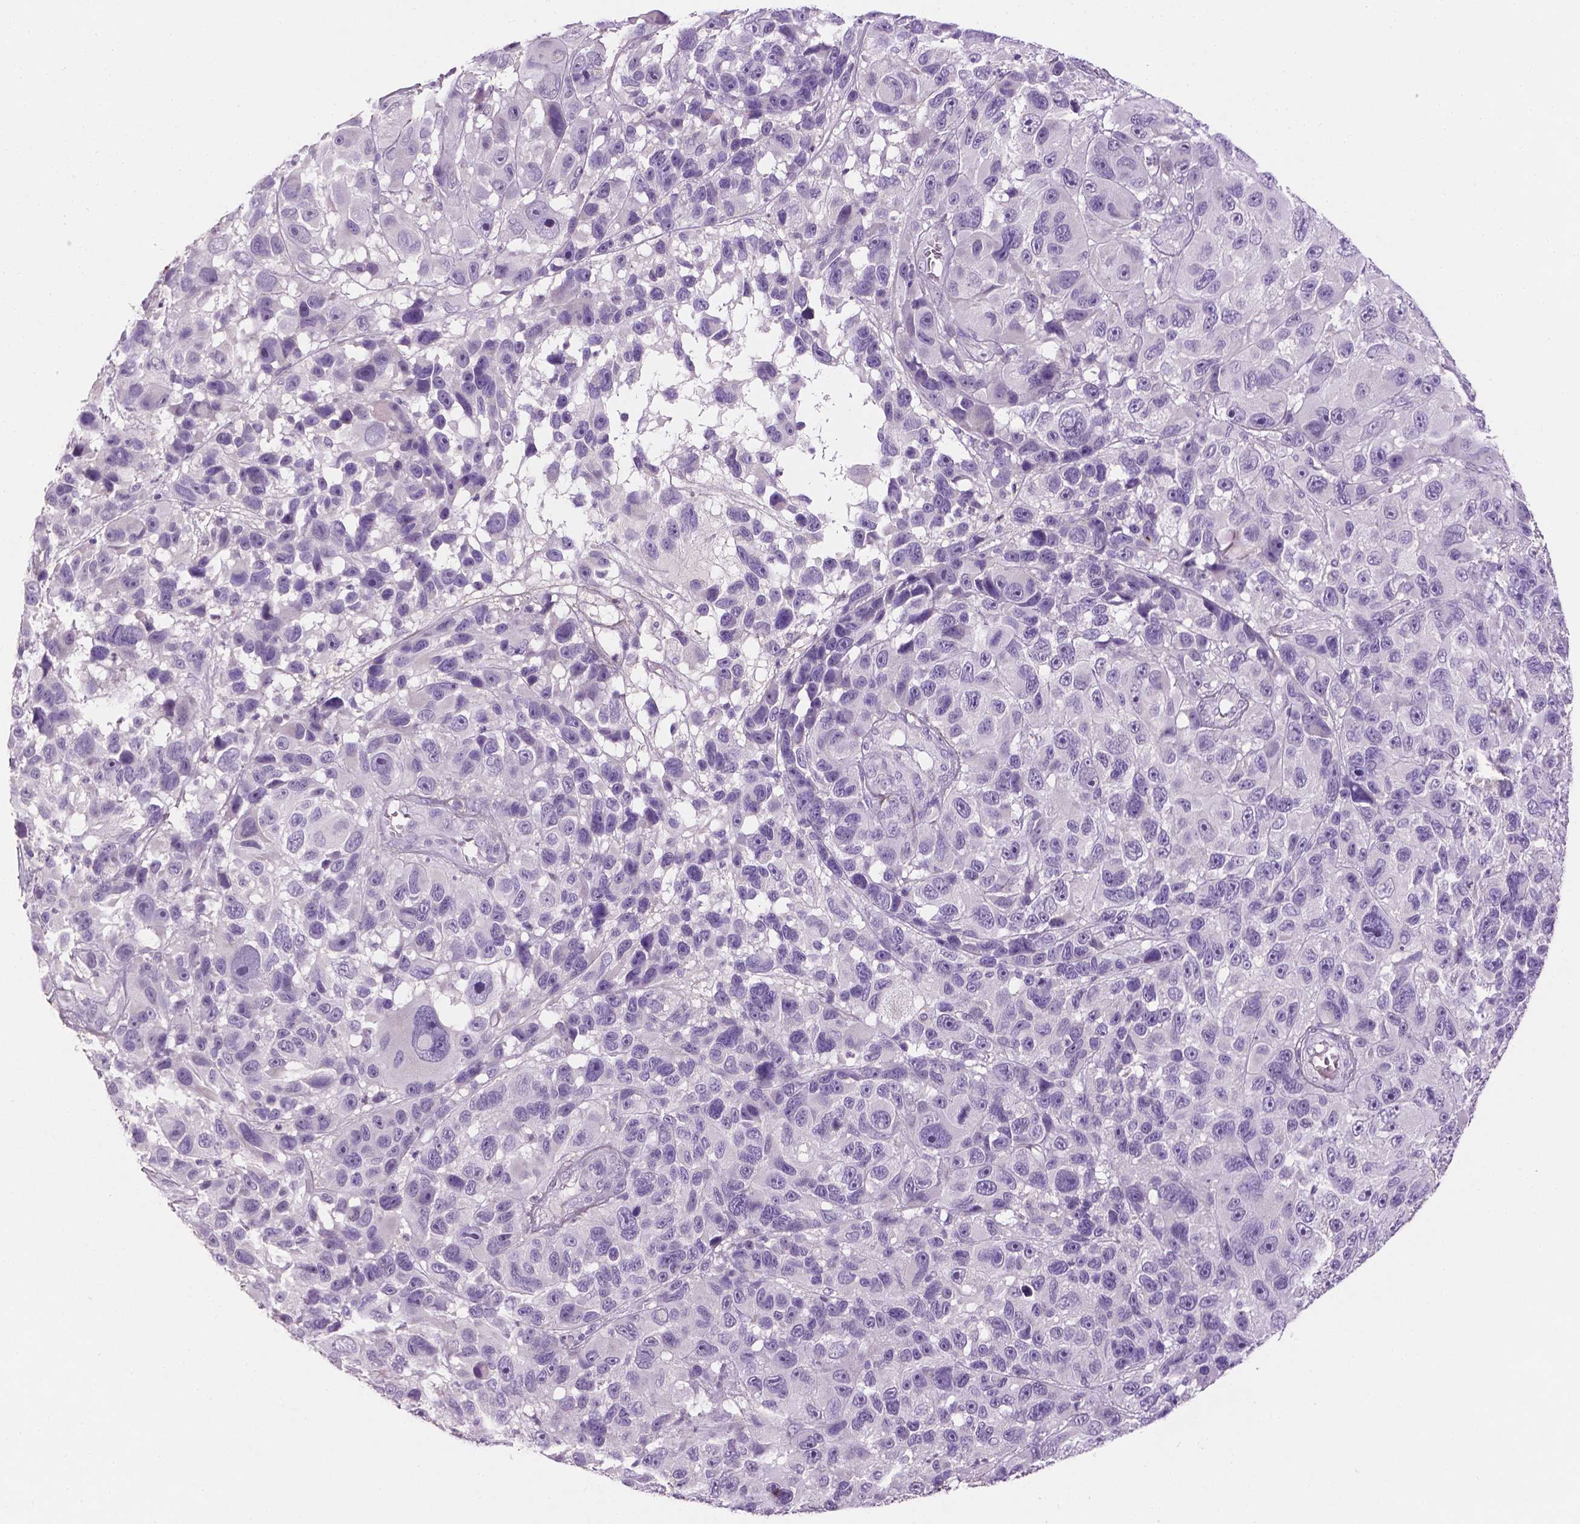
{"staining": {"intensity": "negative", "quantity": "none", "location": "none"}, "tissue": "melanoma", "cell_type": "Tumor cells", "image_type": "cancer", "snomed": [{"axis": "morphology", "description": "Malignant melanoma, NOS"}, {"axis": "topography", "description": "Skin"}], "caption": "DAB (3,3'-diaminobenzidine) immunohistochemical staining of human malignant melanoma reveals no significant staining in tumor cells. (DAB IHC visualized using brightfield microscopy, high magnification).", "gene": "DLG2", "patient": {"sex": "male", "age": 53}}